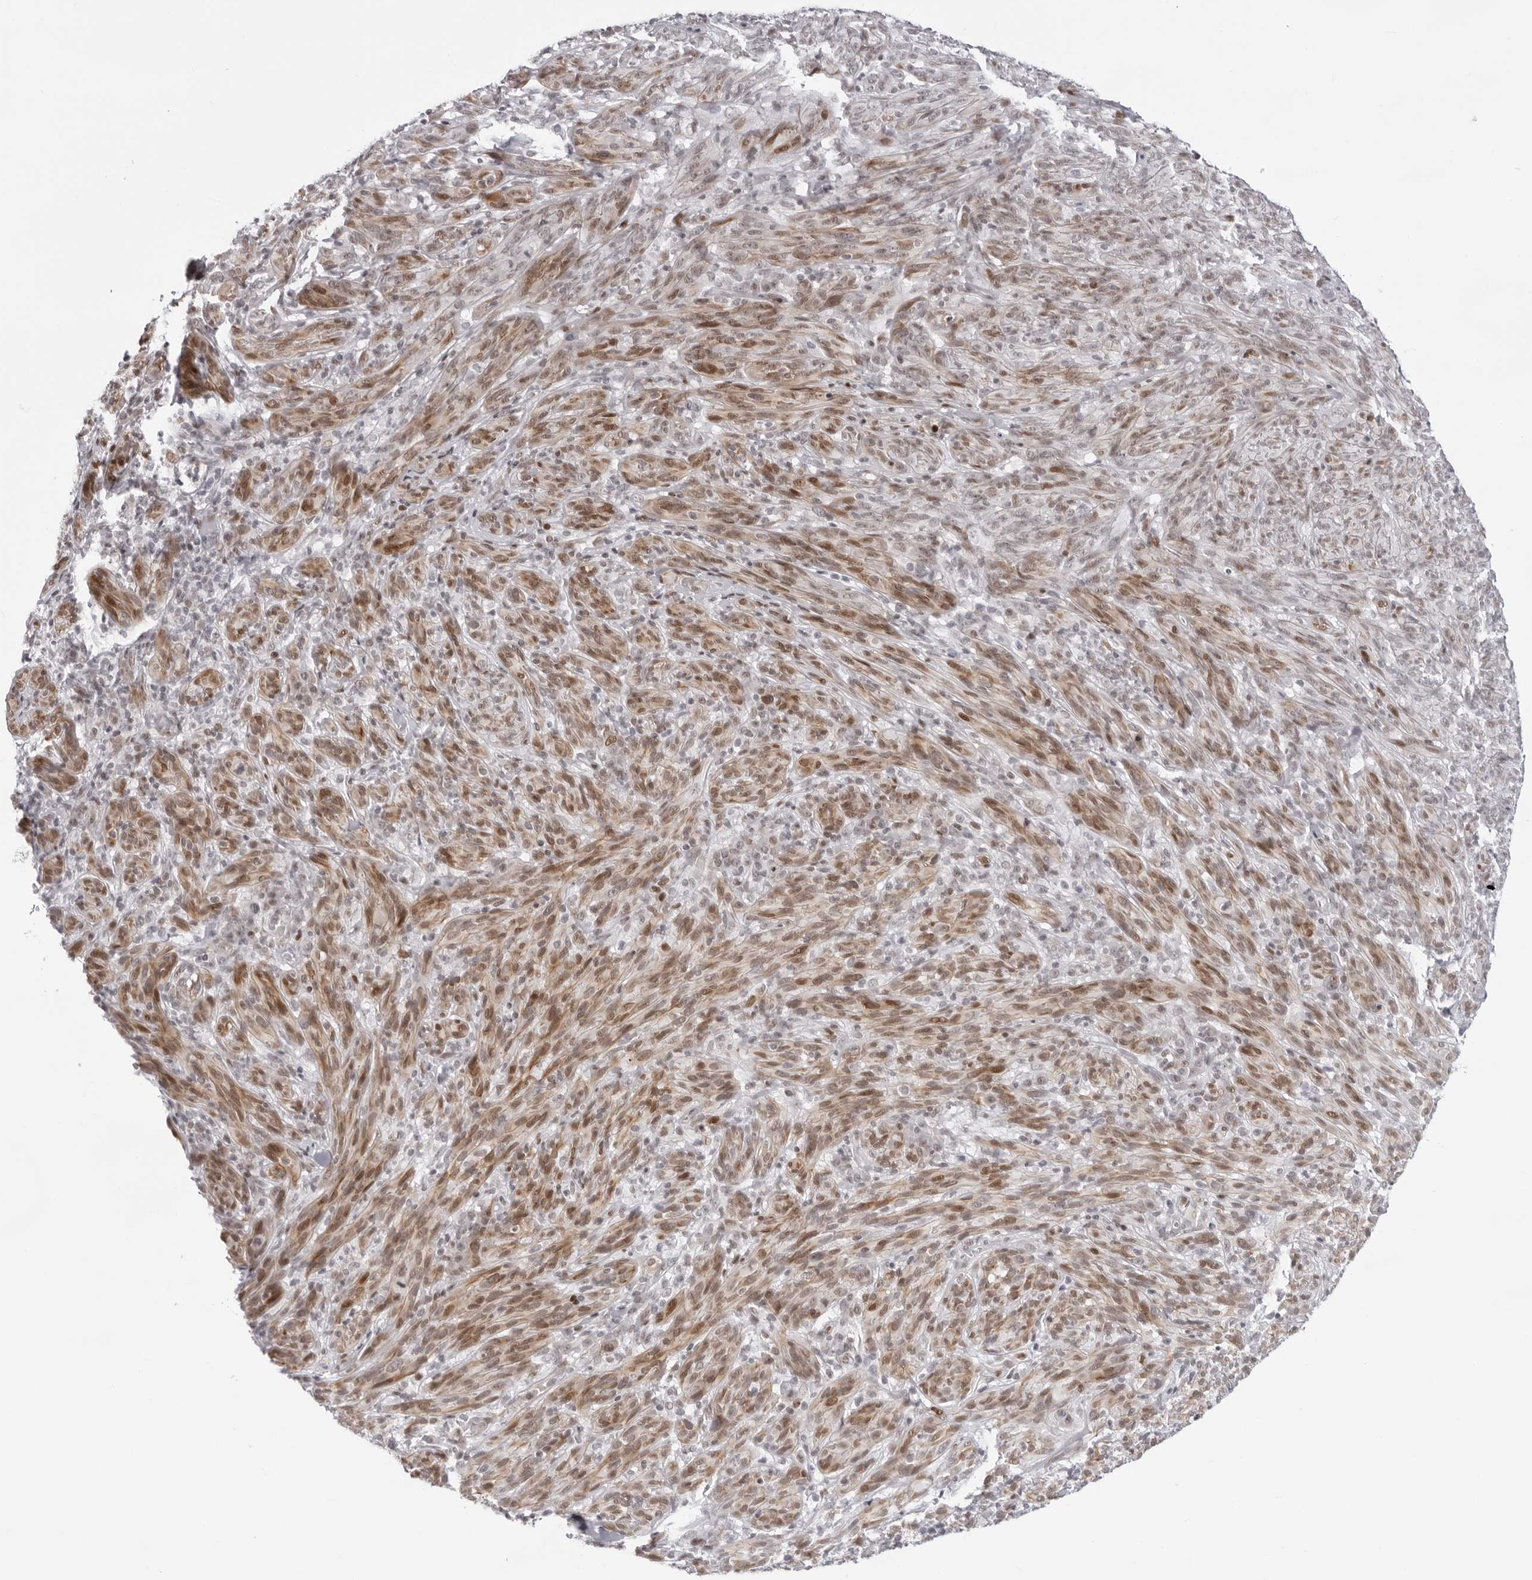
{"staining": {"intensity": "moderate", "quantity": ">75%", "location": "cytoplasmic/membranous,nuclear"}, "tissue": "melanoma", "cell_type": "Tumor cells", "image_type": "cancer", "snomed": [{"axis": "morphology", "description": "Malignant melanoma, NOS"}, {"axis": "topography", "description": "Skin of head"}], "caption": "Protein staining by immunohistochemistry demonstrates moderate cytoplasmic/membranous and nuclear staining in approximately >75% of tumor cells in melanoma.", "gene": "NTPCR", "patient": {"sex": "male", "age": 96}}